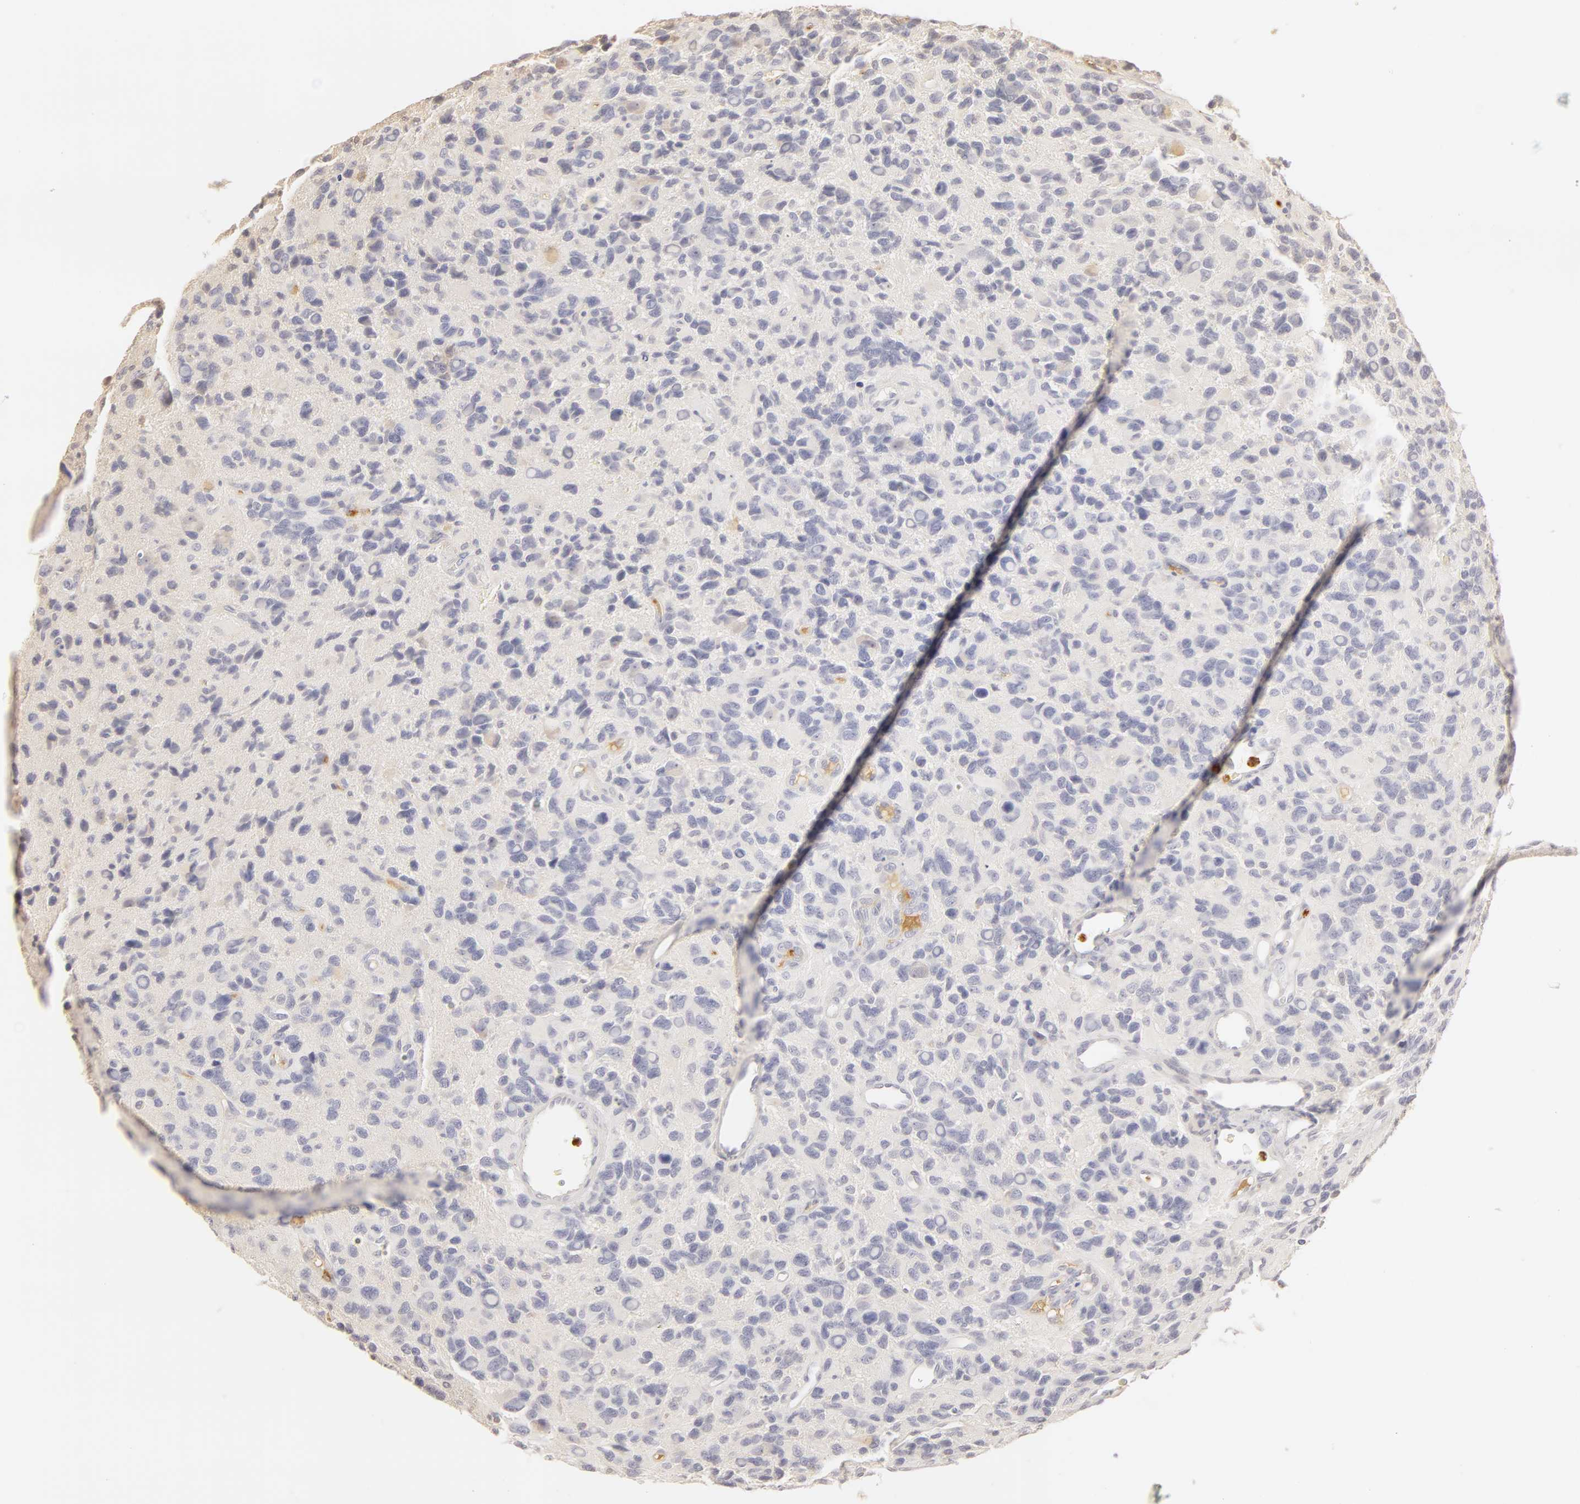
{"staining": {"intensity": "negative", "quantity": "none", "location": "none"}, "tissue": "glioma", "cell_type": "Tumor cells", "image_type": "cancer", "snomed": [{"axis": "morphology", "description": "Glioma, malignant, High grade"}, {"axis": "topography", "description": "Brain"}], "caption": "Glioma was stained to show a protein in brown. There is no significant staining in tumor cells. (DAB (3,3'-diaminobenzidine) immunohistochemistry (IHC) with hematoxylin counter stain).", "gene": "C1R", "patient": {"sex": "male", "age": 77}}